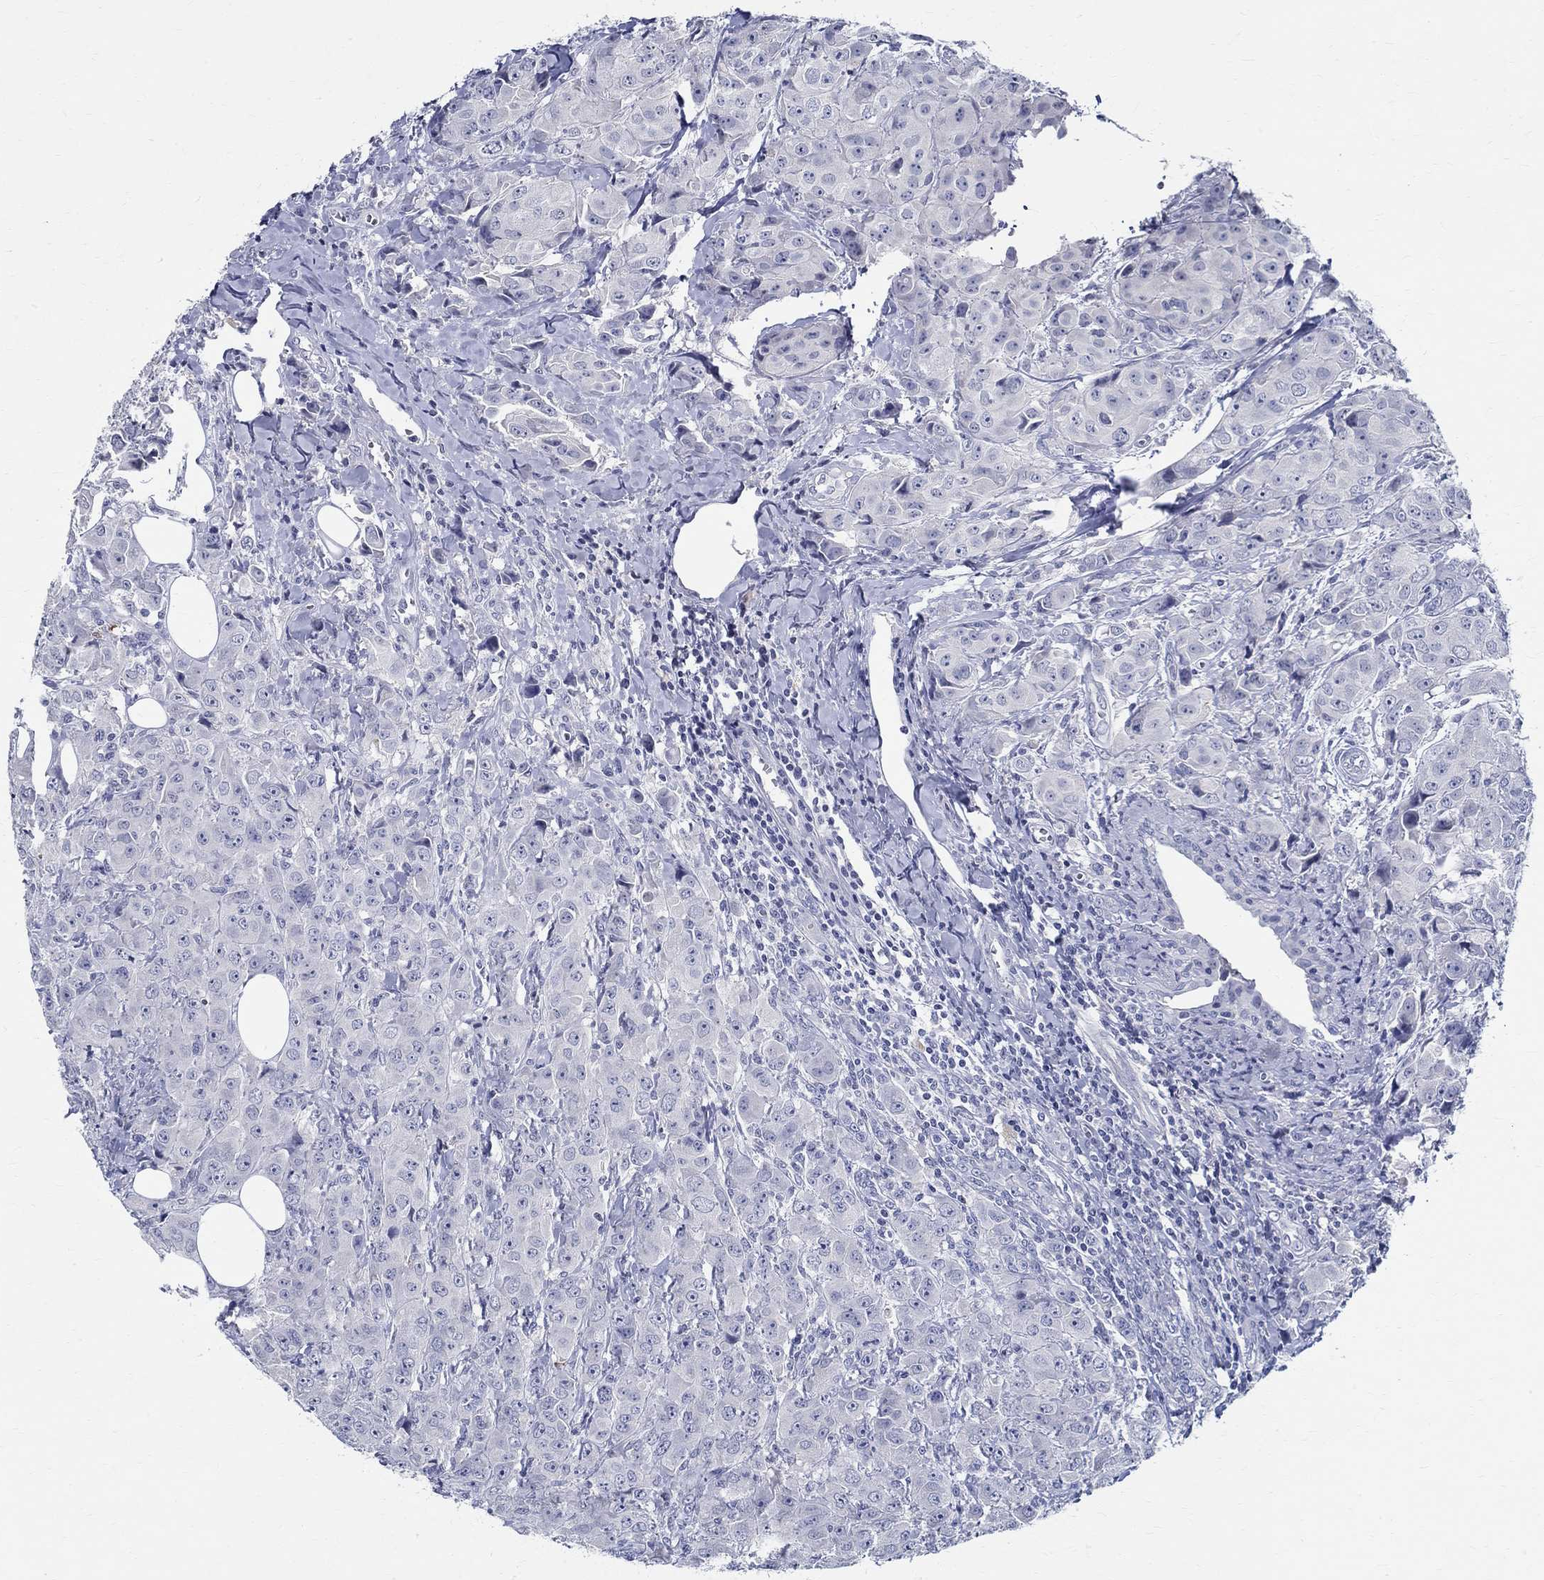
{"staining": {"intensity": "negative", "quantity": "none", "location": "none"}, "tissue": "breast cancer", "cell_type": "Tumor cells", "image_type": "cancer", "snomed": [{"axis": "morphology", "description": "Duct carcinoma"}, {"axis": "topography", "description": "Breast"}], "caption": "A high-resolution micrograph shows immunohistochemistry (IHC) staining of breast cancer (intraductal carcinoma), which displays no significant staining in tumor cells.", "gene": "CETN1", "patient": {"sex": "female", "age": 43}}